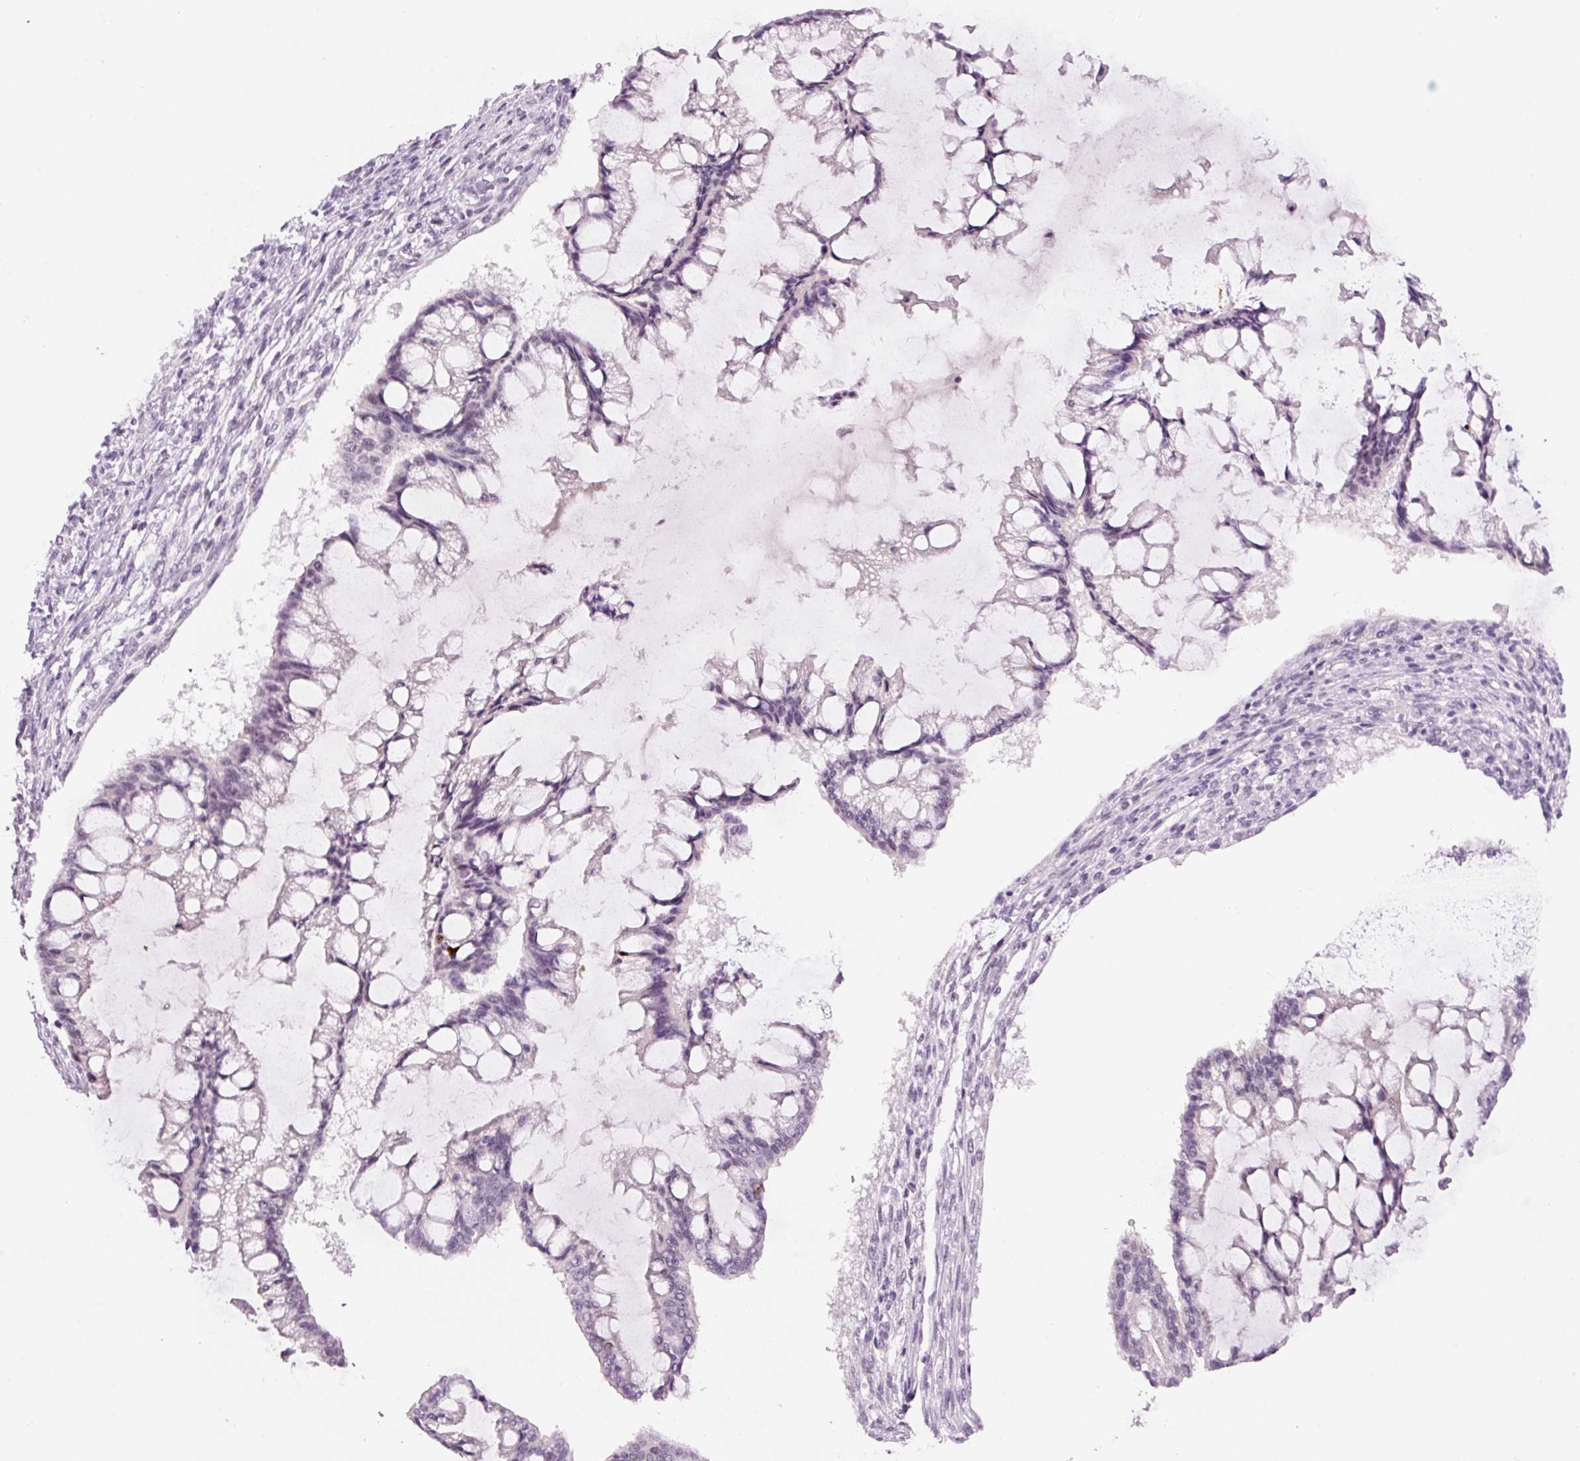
{"staining": {"intensity": "weak", "quantity": "<25%", "location": "nuclear"}, "tissue": "ovarian cancer", "cell_type": "Tumor cells", "image_type": "cancer", "snomed": [{"axis": "morphology", "description": "Cystadenocarcinoma, mucinous, NOS"}, {"axis": "topography", "description": "Ovary"}], "caption": "A high-resolution photomicrograph shows immunohistochemistry staining of ovarian cancer, which demonstrates no significant positivity in tumor cells. (IHC, brightfield microscopy, high magnification).", "gene": "GCG", "patient": {"sex": "female", "age": 73}}